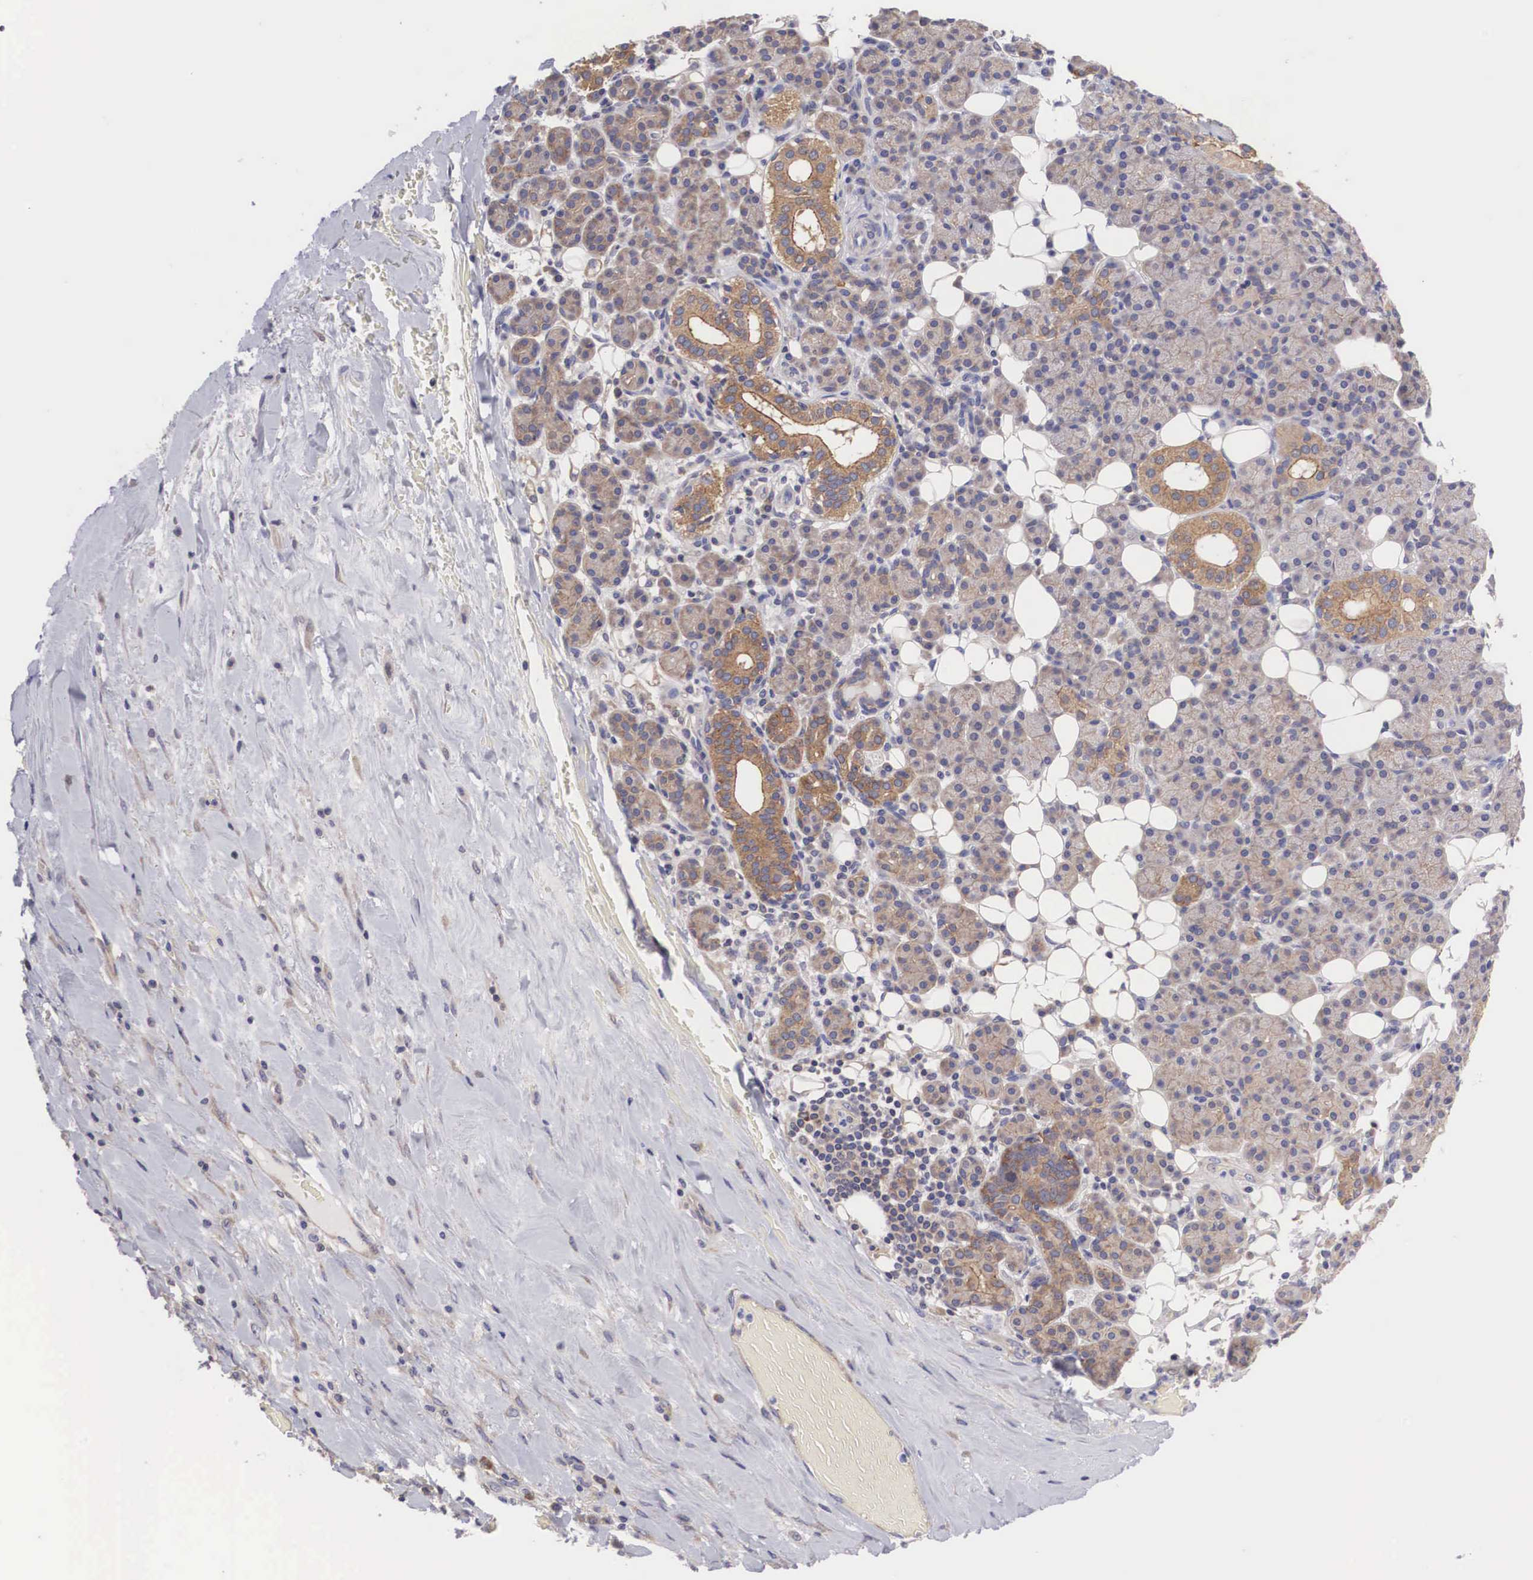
{"staining": {"intensity": "weak", "quantity": "<25%", "location": "cytoplasmic/membranous"}, "tissue": "skin cancer", "cell_type": "Tumor cells", "image_type": "cancer", "snomed": [{"axis": "morphology", "description": "Squamous cell carcinoma, NOS"}, {"axis": "topography", "description": "Skin"}], "caption": "High power microscopy histopathology image of an immunohistochemistry image of skin cancer, revealing no significant positivity in tumor cells.", "gene": "TXLNG", "patient": {"sex": "male", "age": 84}}